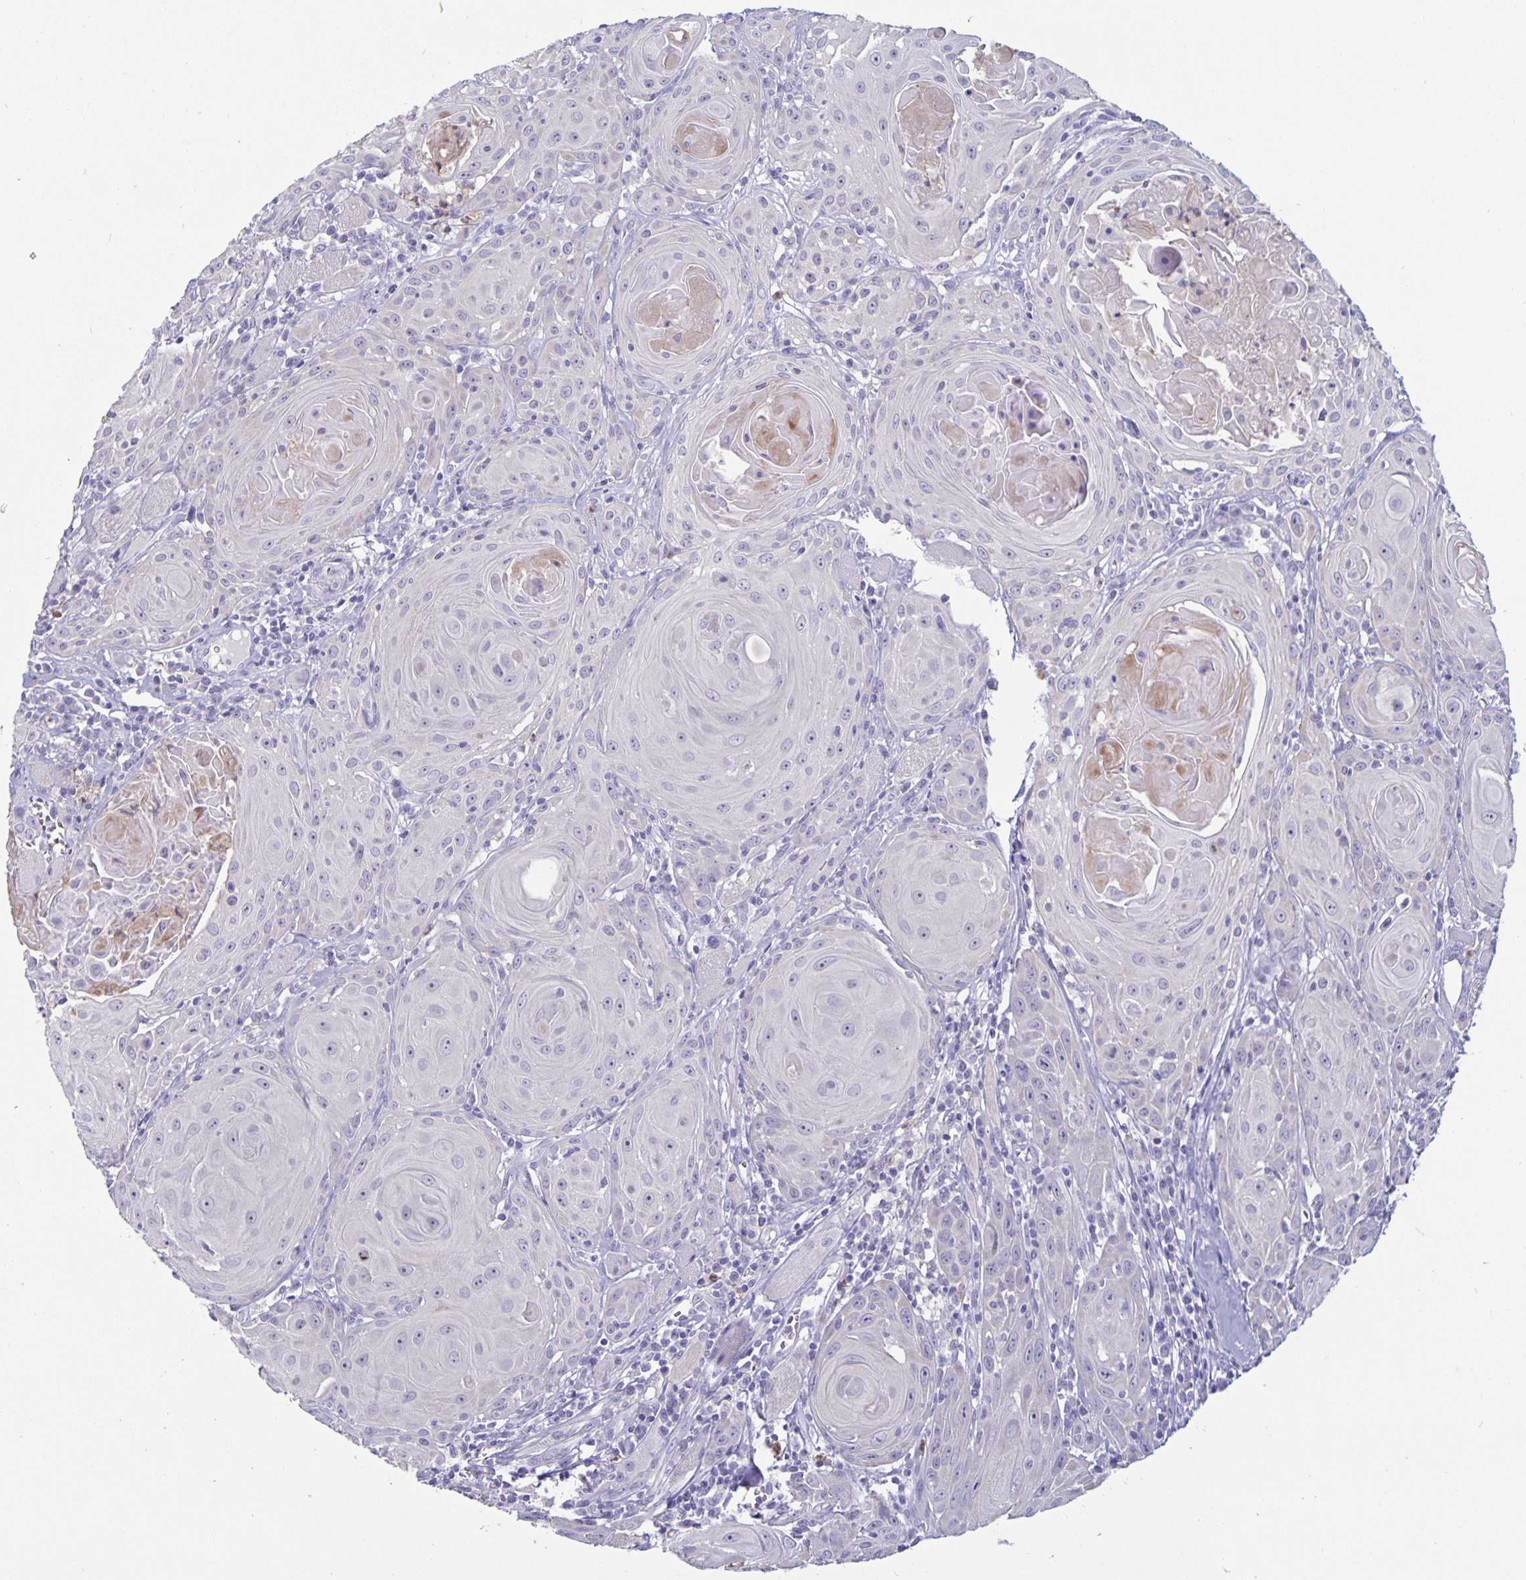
{"staining": {"intensity": "negative", "quantity": "none", "location": "none"}, "tissue": "head and neck cancer", "cell_type": "Tumor cells", "image_type": "cancer", "snomed": [{"axis": "morphology", "description": "Squamous cell carcinoma, NOS"}, {"axis": "topography", "description": "Head-Neck"}], "caption": "This is a micrograph of IHC staining of head and neck cancer, which shows no expression in tumor cells.", "gene": "PLCB3", "patient": {"sex": "female", "age": 80}}